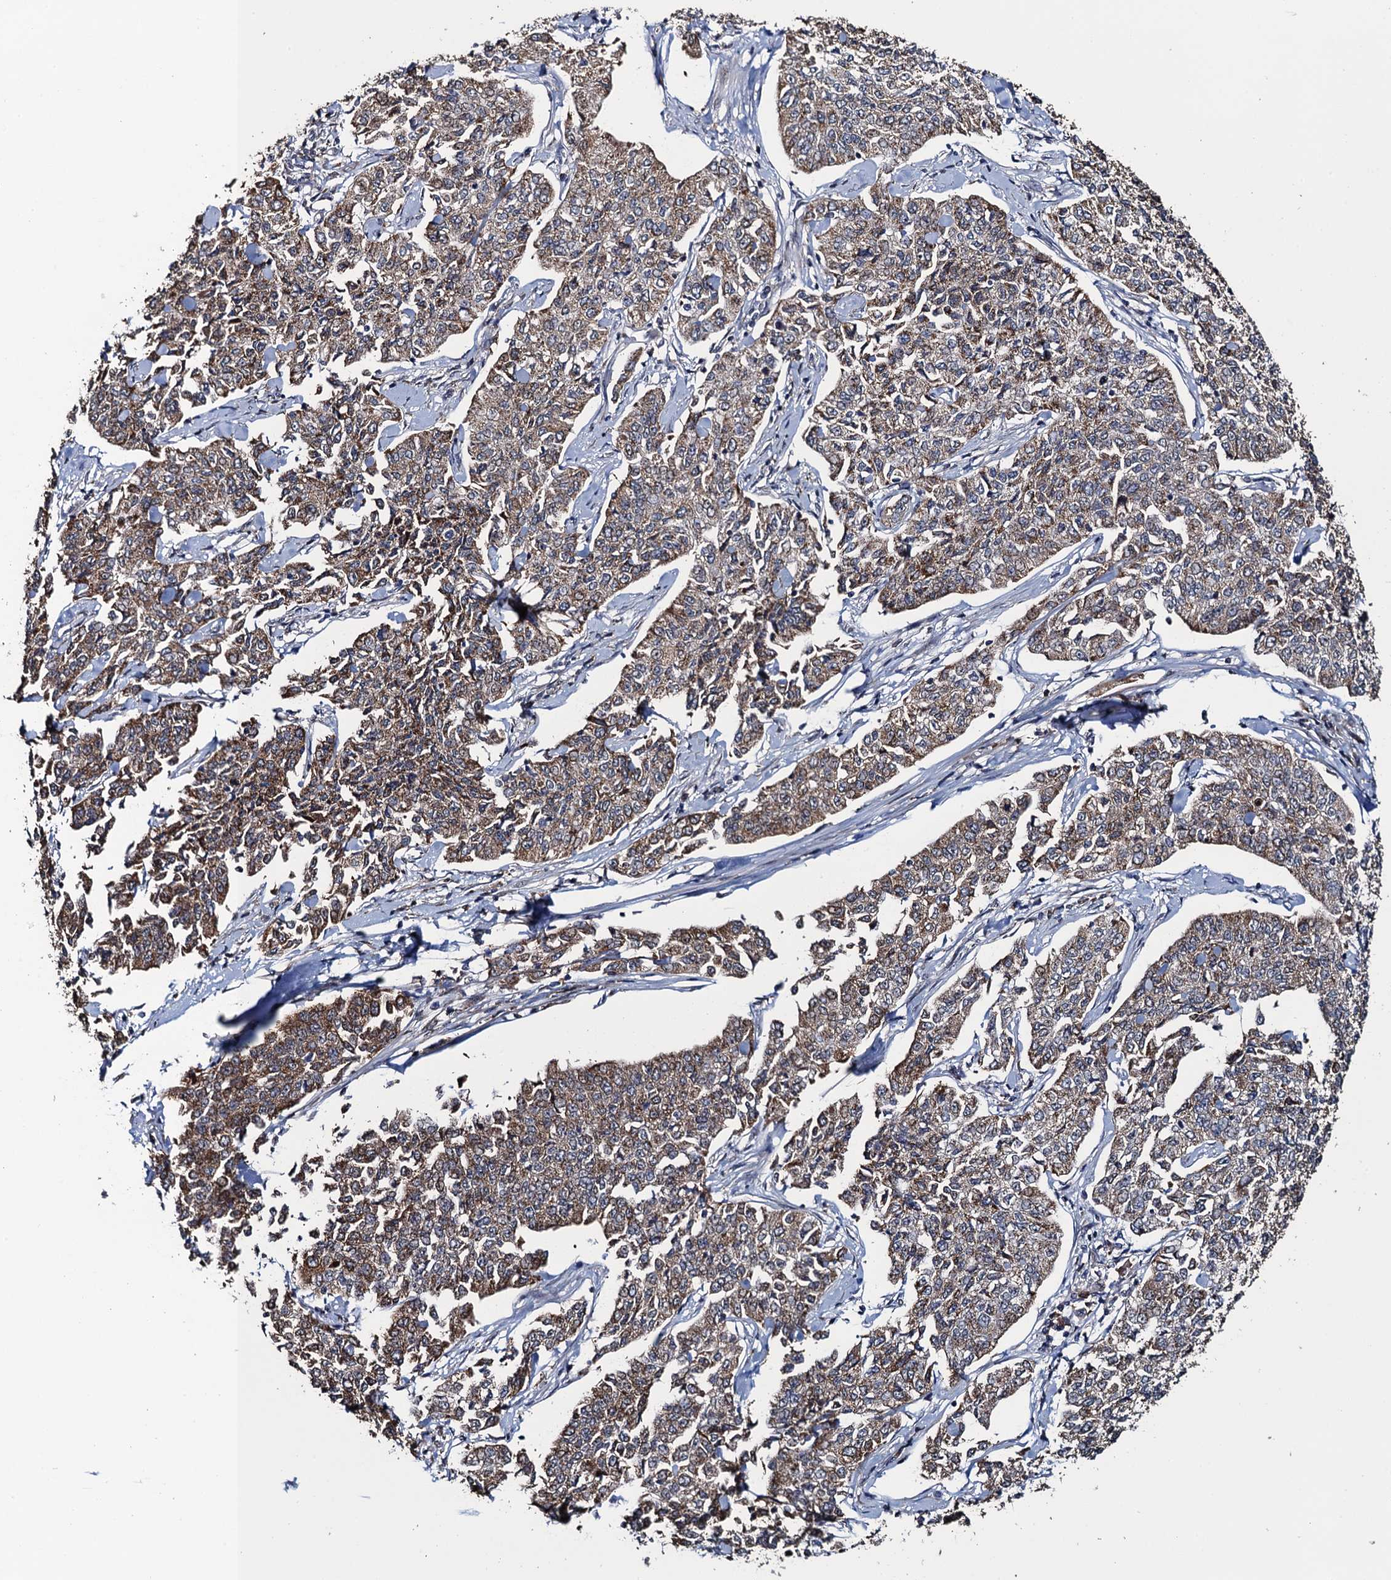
{"staining": {"intensity": "moderate", "quantity": ">75%", "location": "cytoplasmic/membranous"}, "tissue": "cervical cancer", "cell_type": "Tumor cells", "image_type": "cancer", "snomed": [{"axis": "morphology", "description": "Squamous cell carcinoma, NOS"}, {"axis": "topography", "description": "Cervix"}], "caption": "Immunohistochemical staining of human cervical squamous cell carcinoma shows medium levels of moderate cytoplasmic/membranous protein staining in approximately >75% of tumor cells. (IHC, brightfield microscopy, high magnification).", "gene": "CCDC102A", "patient": {"sex": "female", "age": 35}}